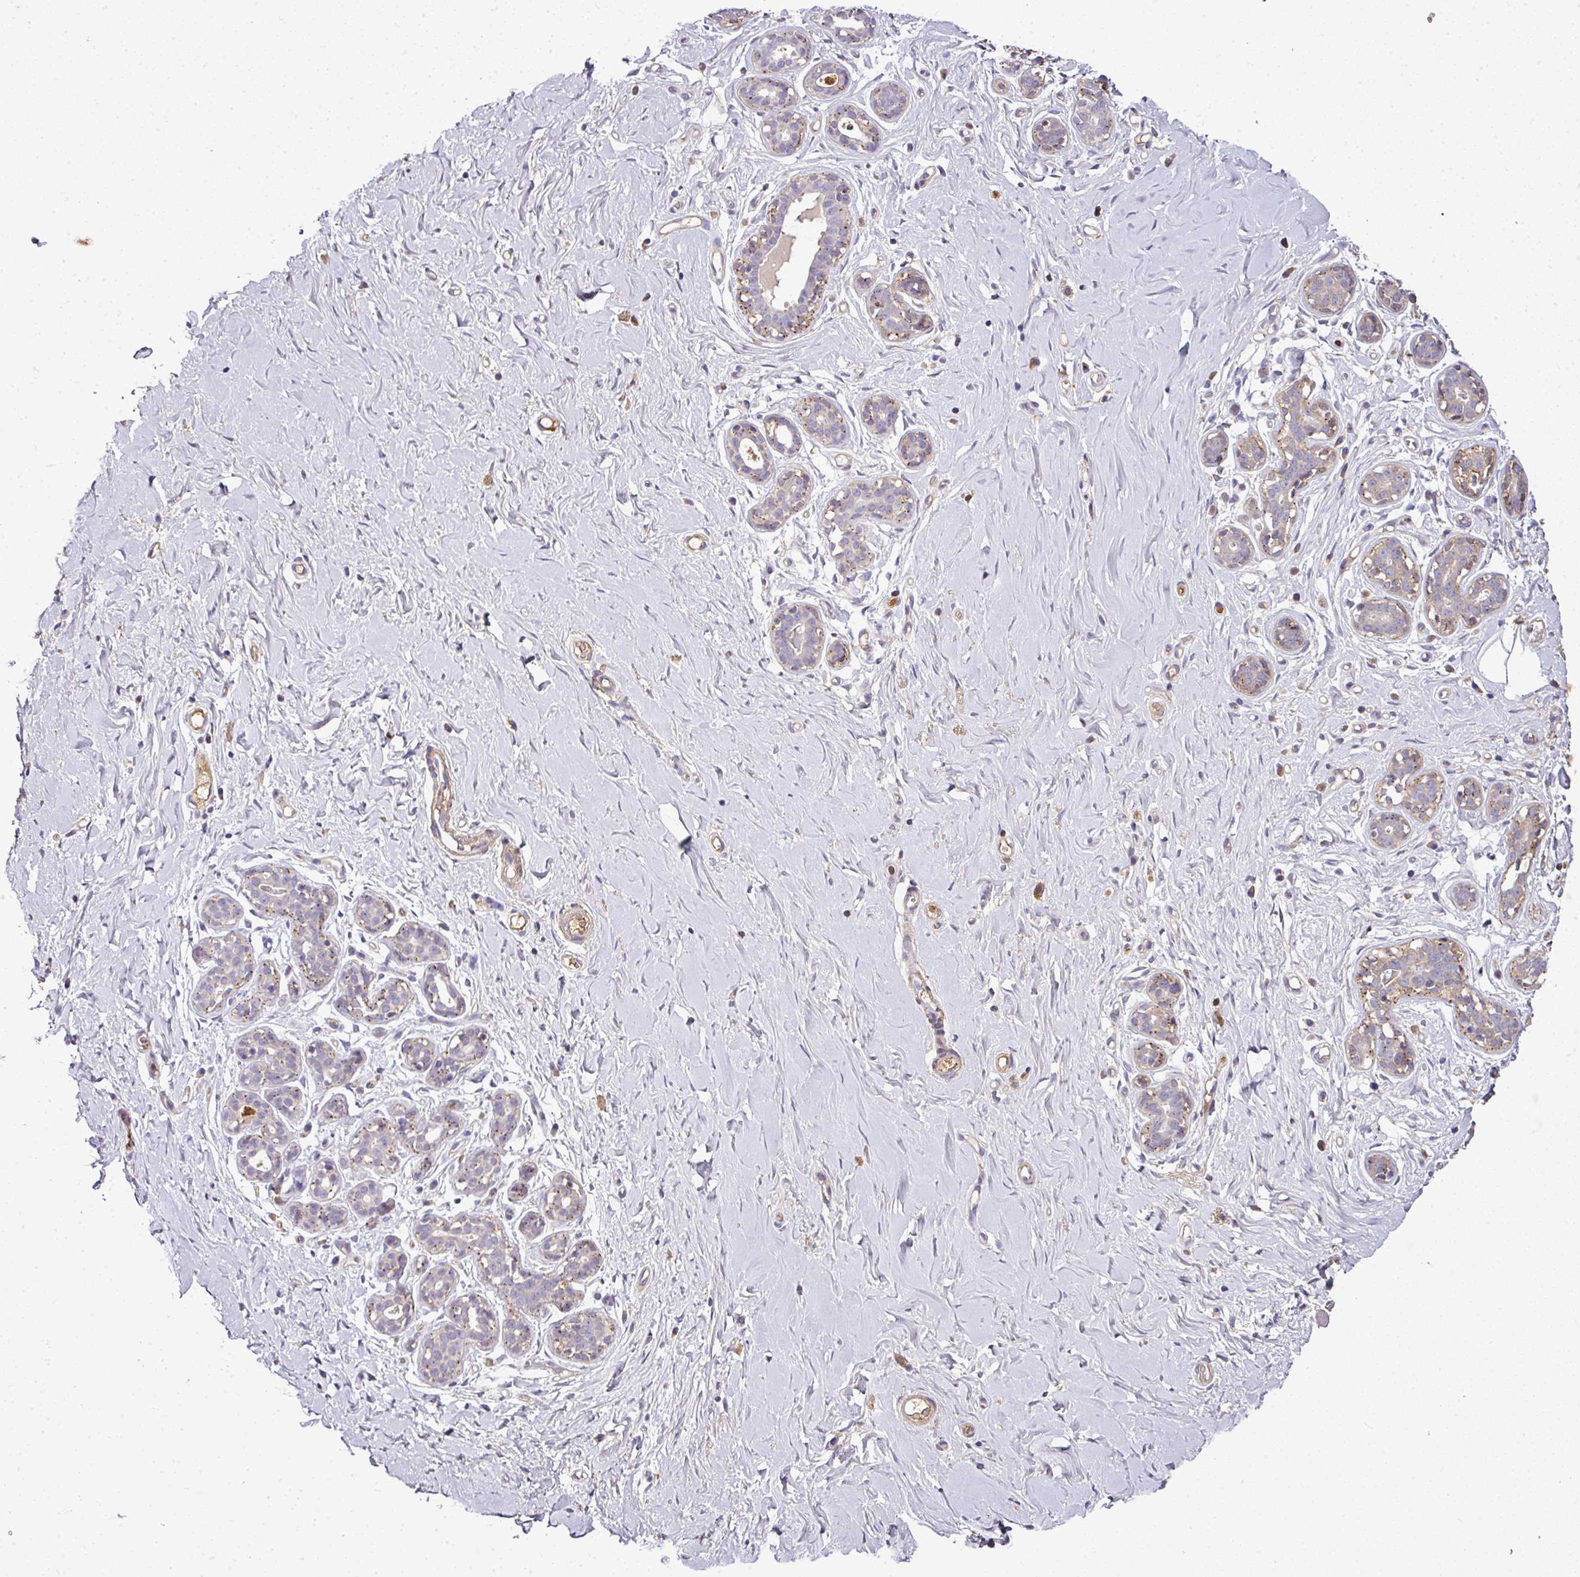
{"staining": {"intensity": "negative", "quantity": "none", "location": "none"}, "tissue": "breast", "cell_type": "Adipocytes", "image_type": "normal", "snomed": [{"axis": "morphology", "description": "Normal tissue, NOS"}, {"axis": "topography", "description": "Breast"}], "caption": "Adipocytes show no significant protein staining in benign breast. (Brightfield microscopy of DAB immunohistochemistry at high magnification).", "gene": "CAB39L", "patient": {"sex": "female", "age": 27}}